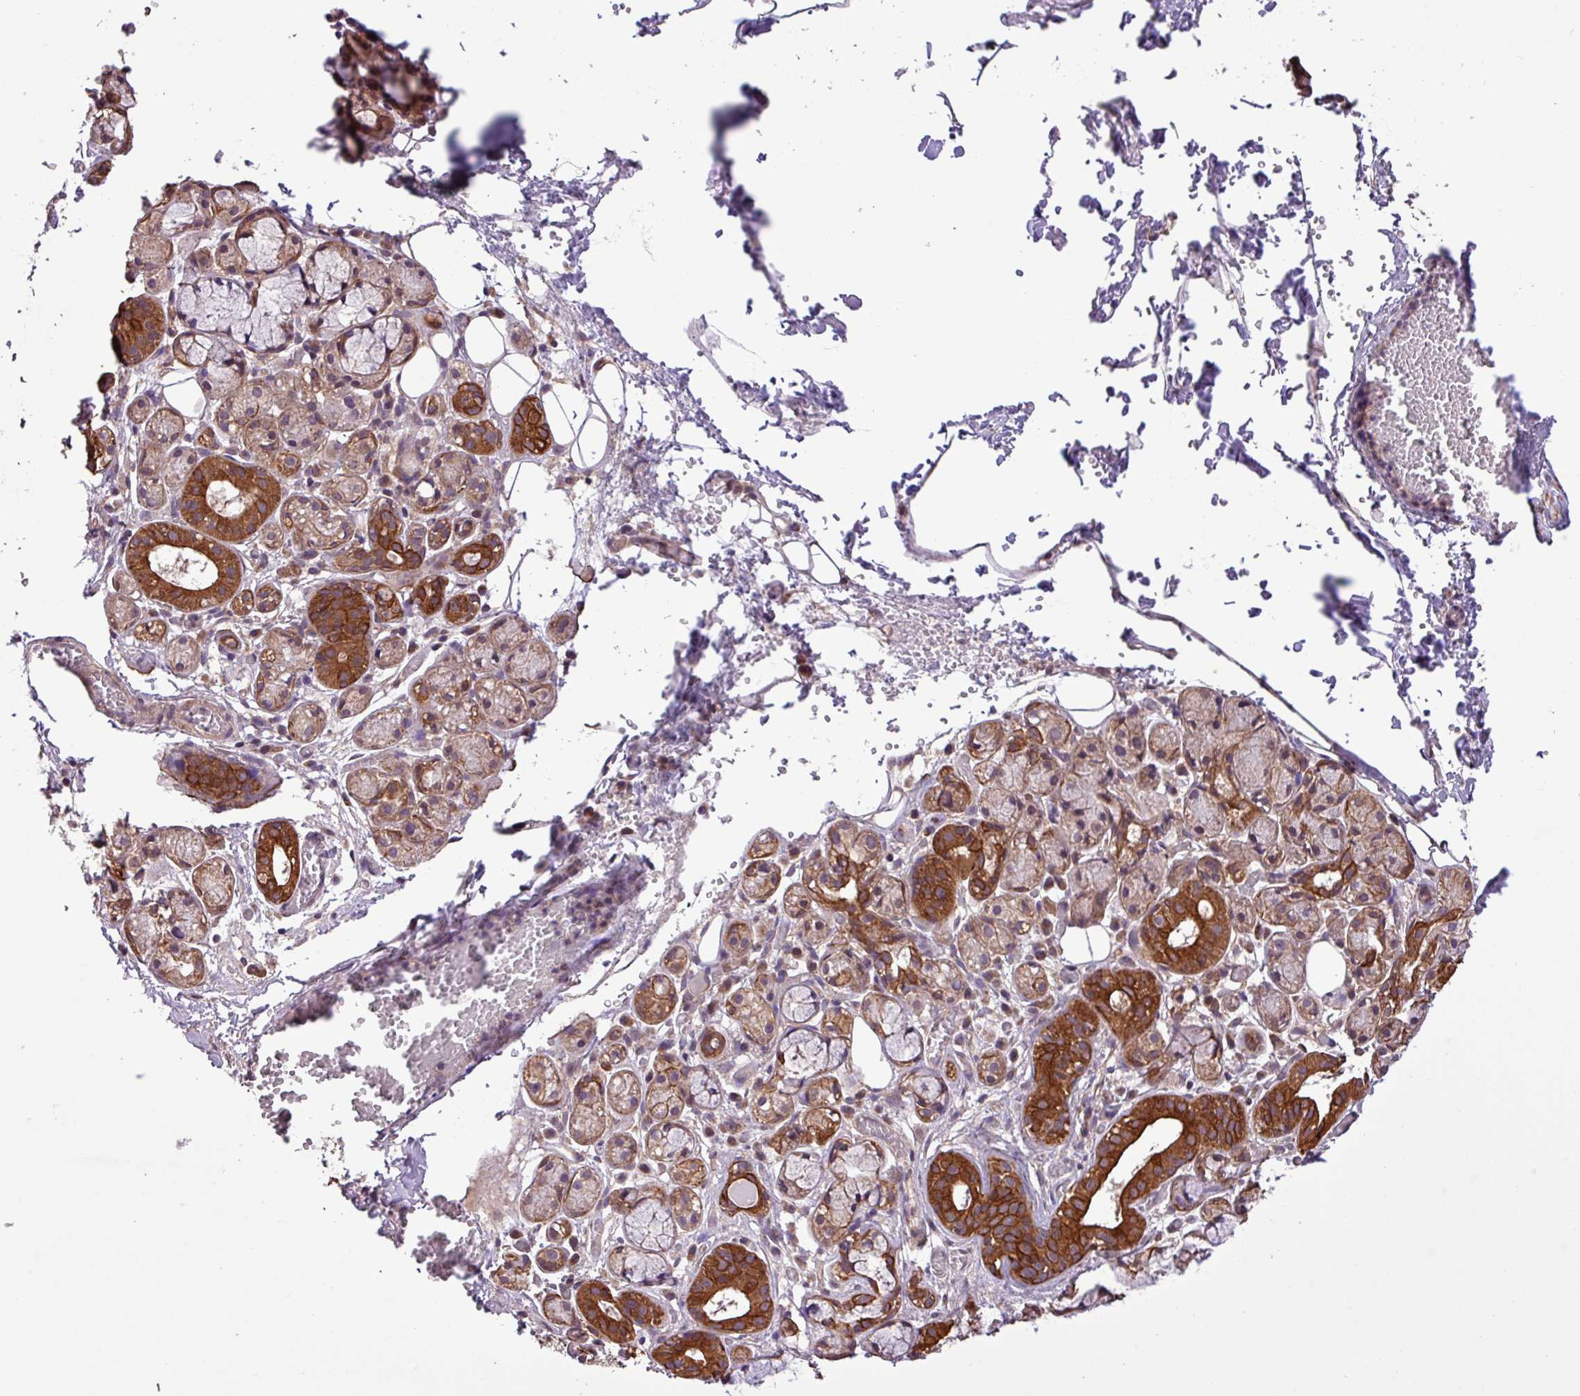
{"staining": {"intensity": "strong", "quantity": "25%-75%", "location": "cytoplasmic/membranous"}, "tissue": "salivary gland", "cell_type": "Glandular cells", "image_type": "normal", "snomed": [{"axis": "morphology", "description": "Normal tissue, NOS"}, {"axis": "topography", "description": "Salivary gland"}], "caption": "Approximately 25%-75% of glandular cells in unremarkable salivary gland exhibit strong cytoplasmic/membranous protein expression as visualized by brown immunohistochemical staining.", "gene": "TIMM10B", "patient": {"sex": "male", "age": 82}}